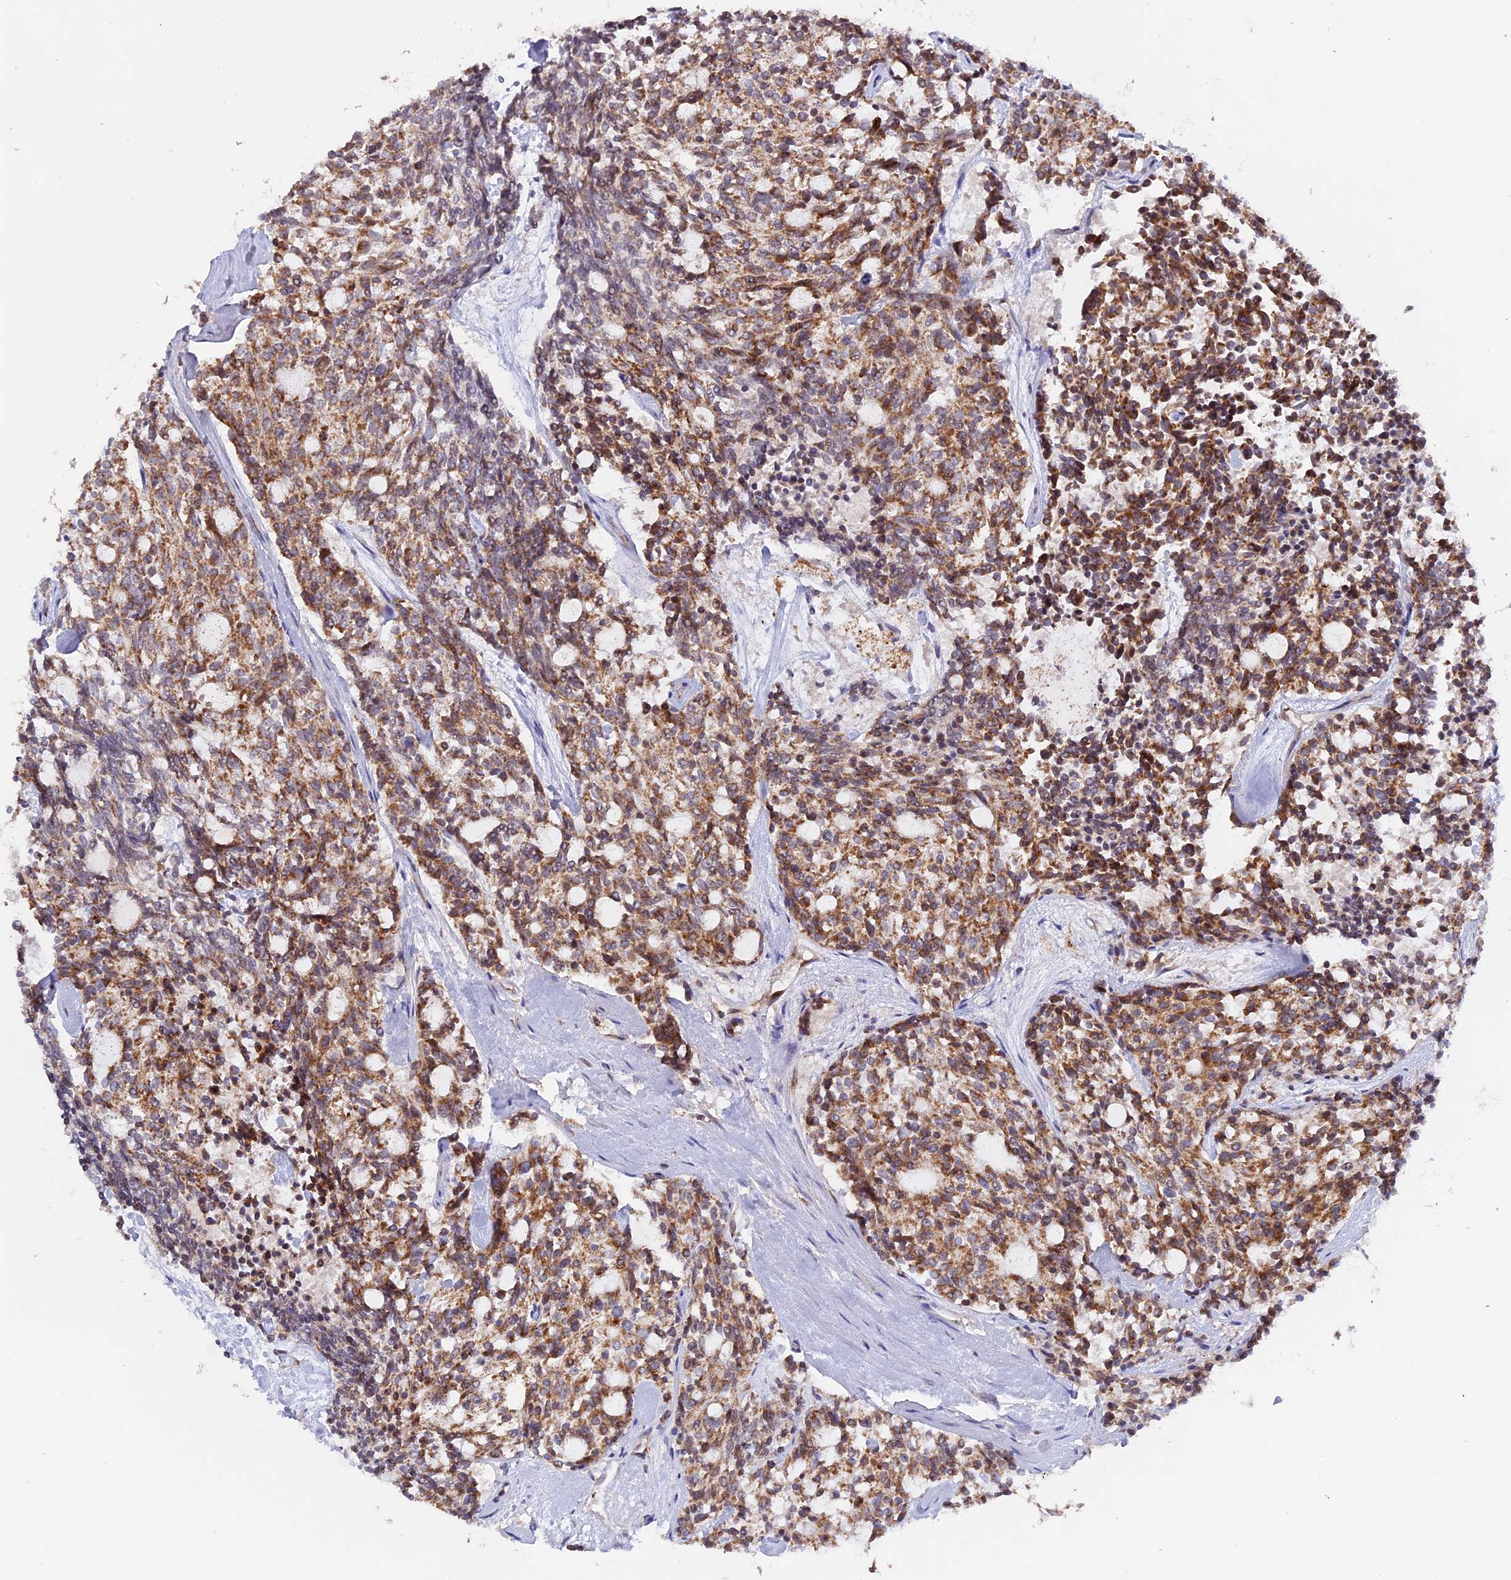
{"staining": {"intensity": "moderate", "quantity": ">75%", "location": "cytoplasmic/membranous"}, "tissue": "carcinoid", "cell_type": "Tumor cells", "image_type": "cancer", "snomed": [{"axis": "morphology", "description": "Carcinoid, malignant, NOS"}, {"axis": "topography", "description": "Pancreas"}], "caption": "Protein expression analysis of human carcinoid (malignant) reveals moderate cytoplasmic/membranous staining in about >75% of tumor cells.", "gene": "MPV17L", "patient": {"sex": "female", "age": 54}}